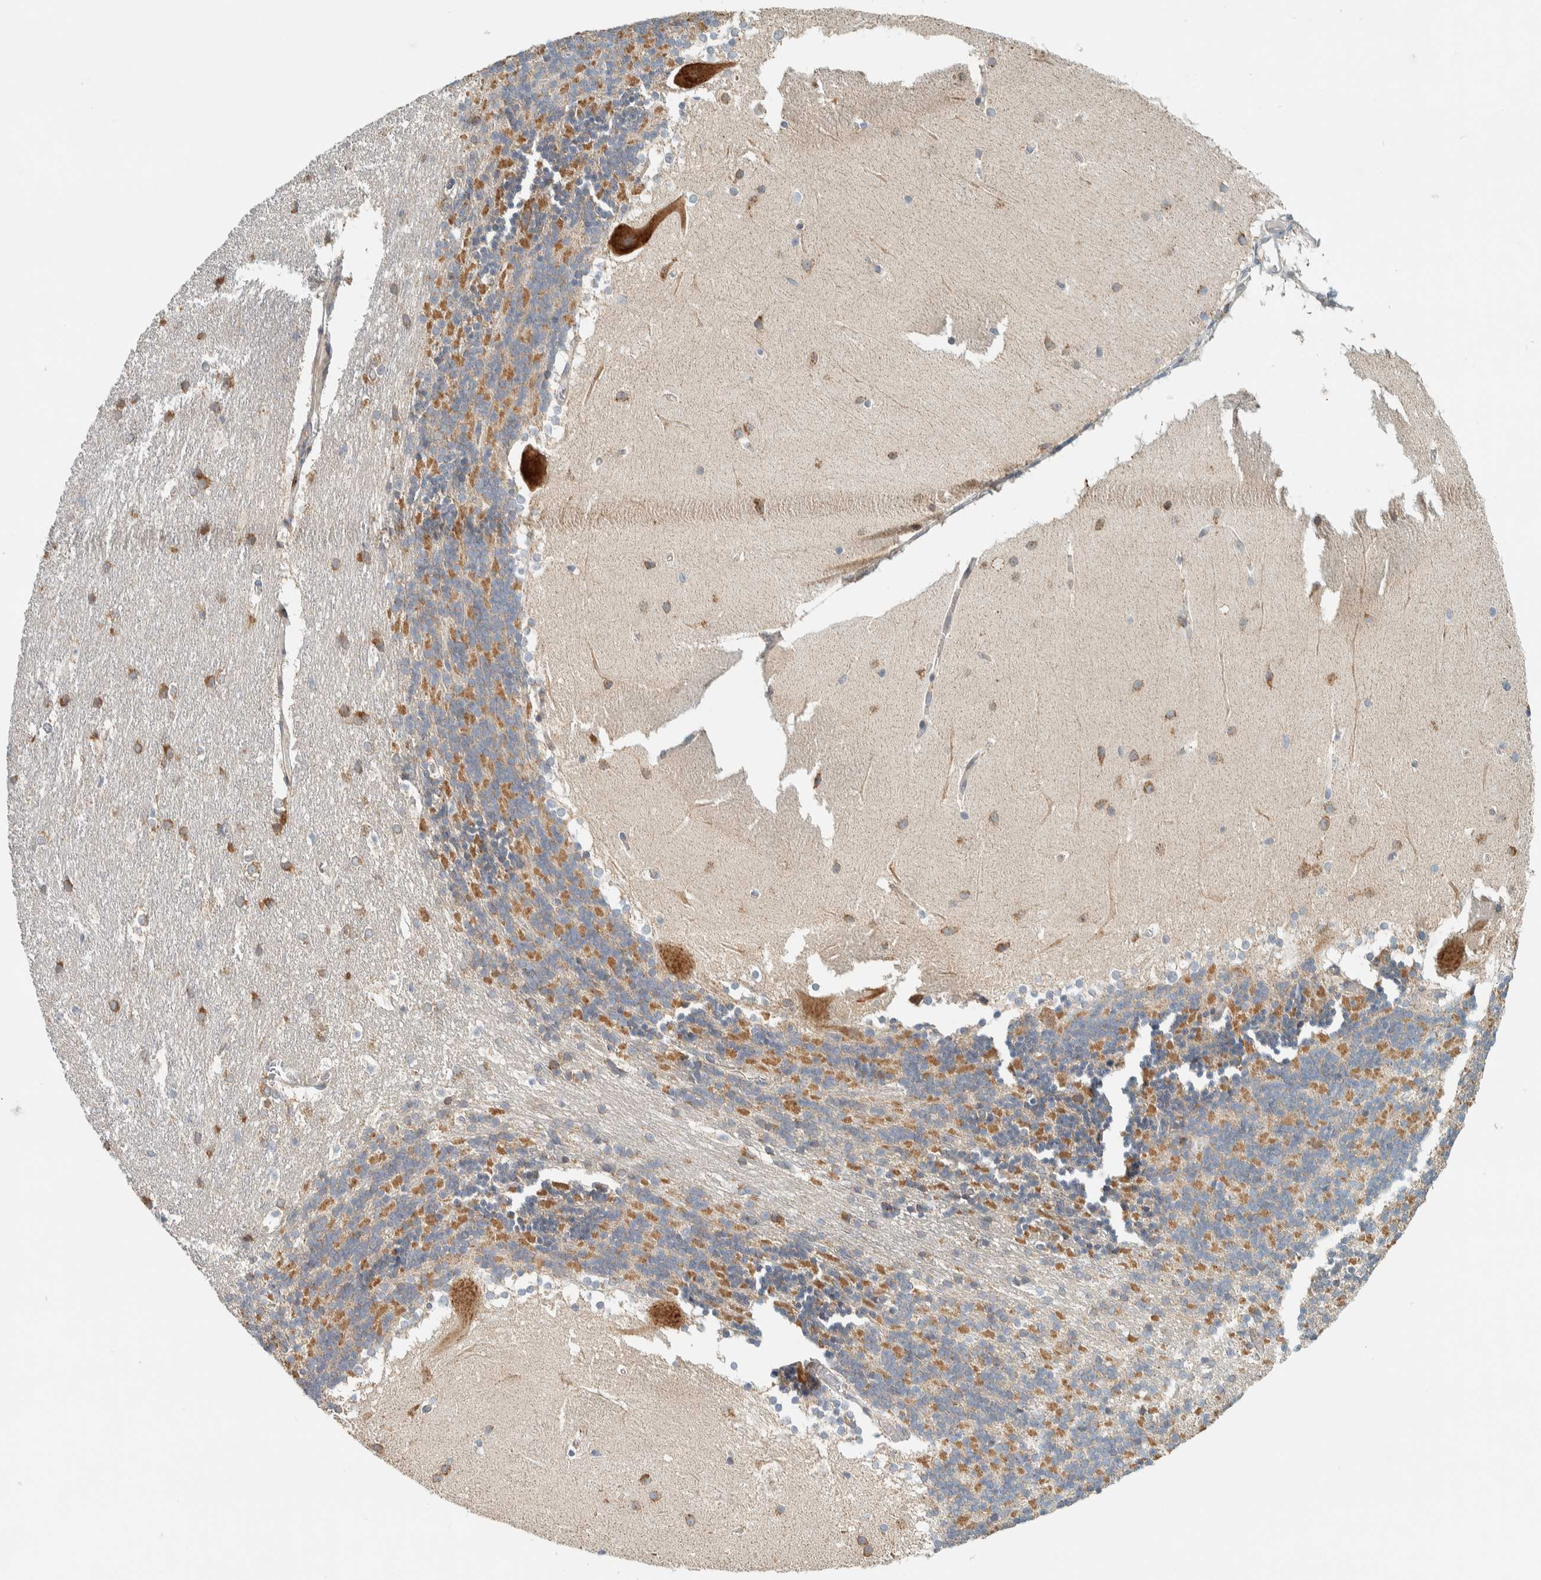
{"staining": {"intensity": "moderate", "quantity": "<25%", "location": "cytoplasmic/membranous"}, "tissue": "cerebellum", "cell_type": "Cells in granular layer", "image_type": "normal", "snomed": [{"axis": "morphology", "description": "Normal tissue, NOS"}, {"axis": "topography", "description": "Cerebellum"}], "caption": "Immunohistochemistry staining of normal cerebellum, which demonstrates low levels of moderate cytoplasmic/membranous expression in about <25% of cells in granular layer indicating moderate cytoplasmic/membranous protein positivity. The staining was performed using DAB (3,3'-diaminobenzidine) (brown) for protein detection and nuclei were counterstained in hematoxylin (blue).", "gene": "CCDC57", "patient": {"sex": "female", "age": 19}}